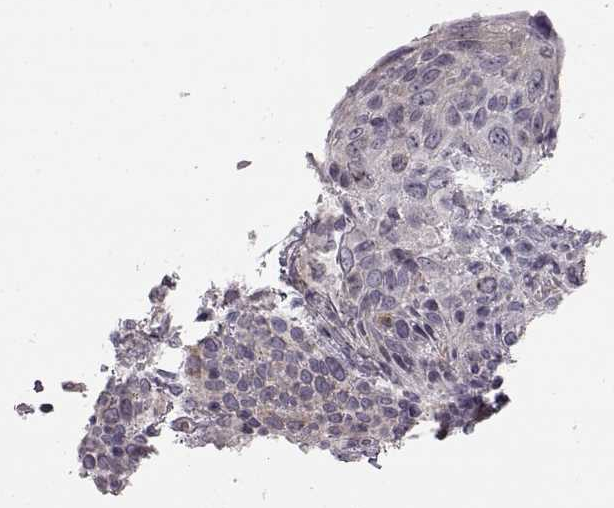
{"staining": {"intensity": "weak", "quantity": "<25%", "location": "cytoplasmic/membranous"}, "tissue": "cervical cancer", "cell_type": "Tumor cells", "image_type": "cancer", "snomed": [{"axis": "morphology", "description": "Squamous cell carcinoma, NOS"}, {"axis": "topography", "description": "Cervix"}], "caption": "Immunohistochemistry photomicrograph of neoplastic tissue: human cervical squamous cell carcinoma stained with DAB reveals no significant protein positivity in tumor cells.", "gene": "HMMR", "patient": {"sex": "female", "age": 61}}